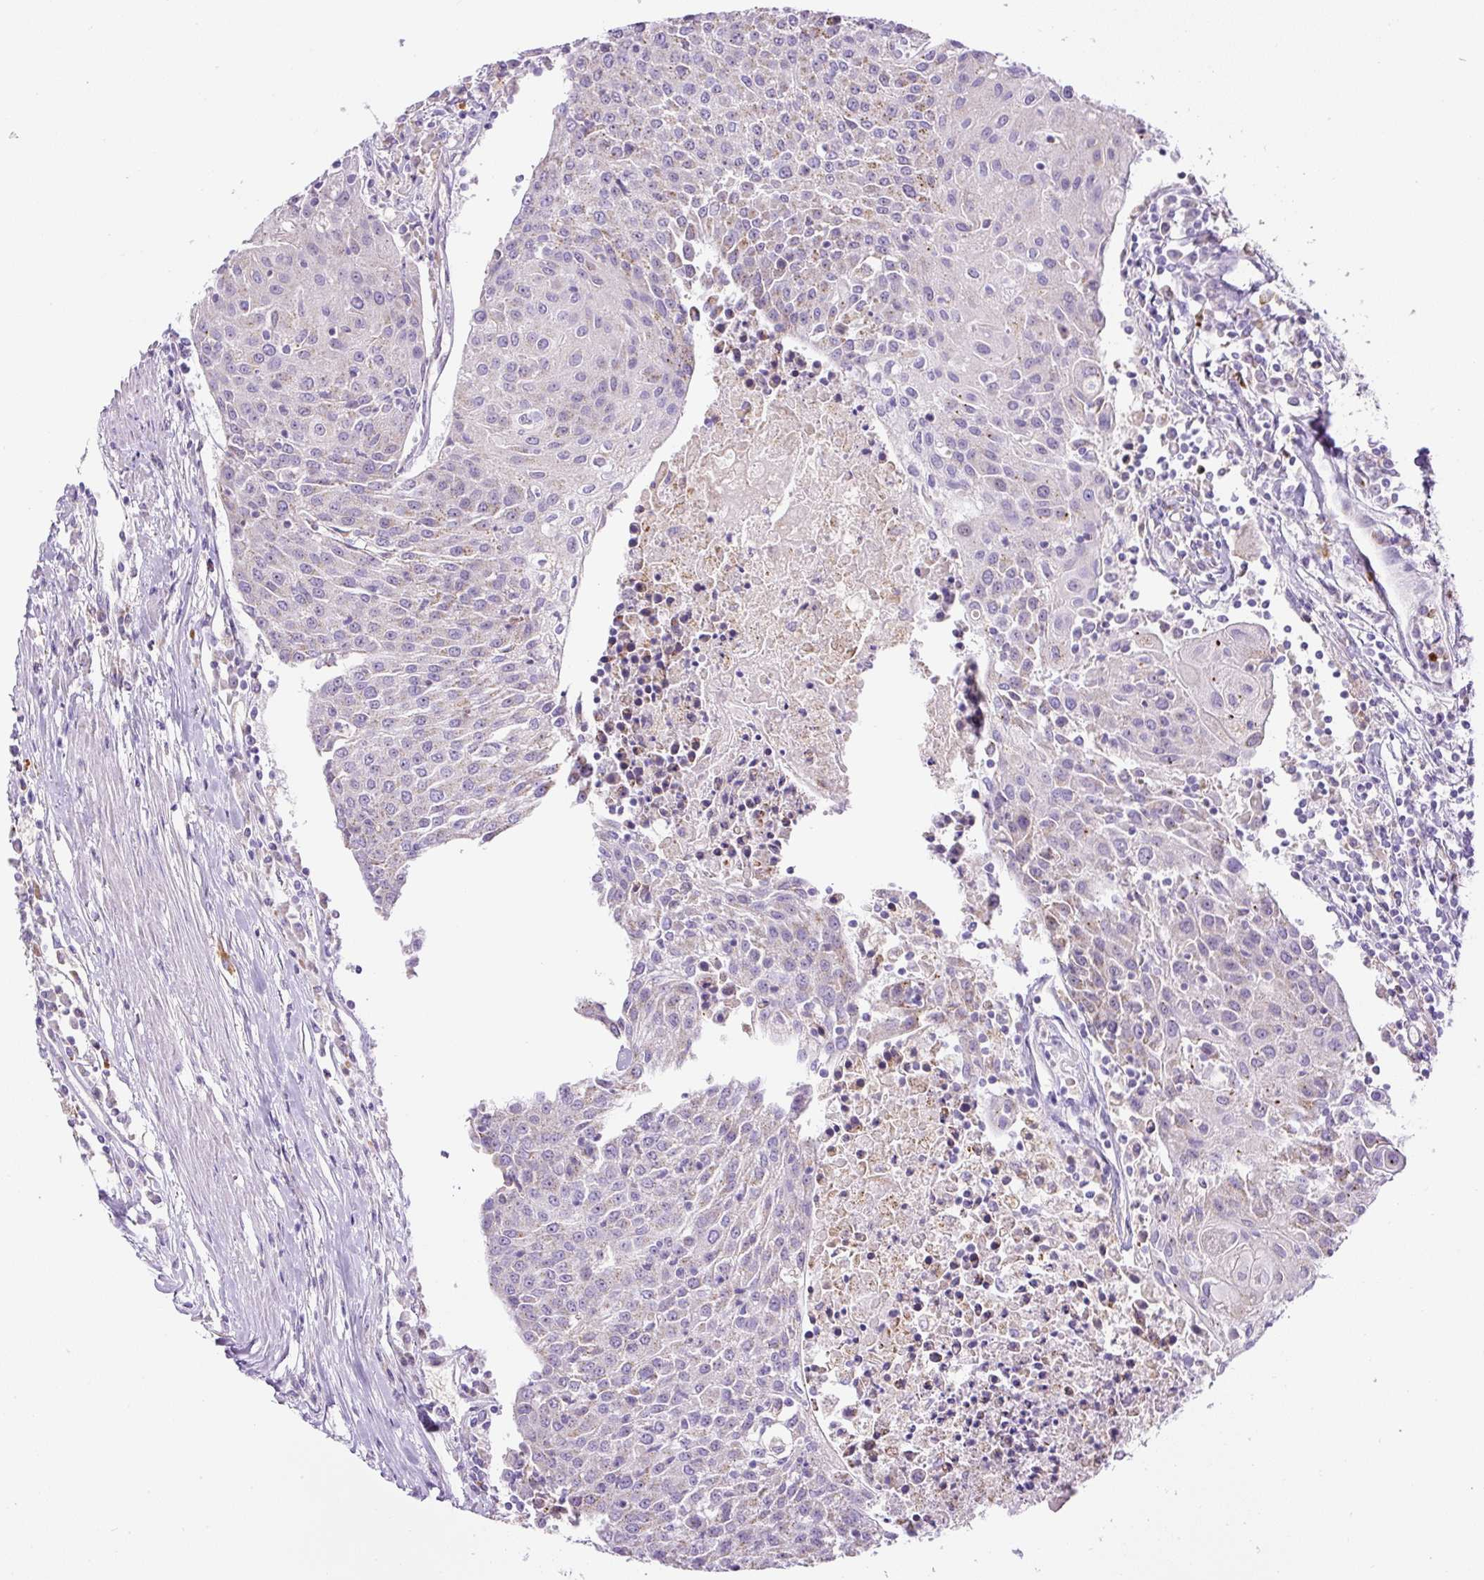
{"staining": {"intensity": "moderate", "quantity": "<25%", "location": "cytoplasmic/membranous"}, "tissue": "urothelial cancer", "cell_type": "Tumor cells", "image_type": "cancer", "snomed": [{"axis": "morphology", "description": "Urothelial carcinoma, High grade"}, {"axis": "topography", "description": "Urinary bladder"}], "caption": "Protein expression analysis of urothelial carcinoma (high-grade) reveals moderate cytoplasmic/membranous expression in approximately <25% of tumor cells. (Stains: DAB (3,3'-diaminobenzidine) in brown, nuclei in blue, Microscopy: brightfield microscopy at high magnification).", "gene": "ZNF596", "patient": {"sex": "female", "age": 85}}